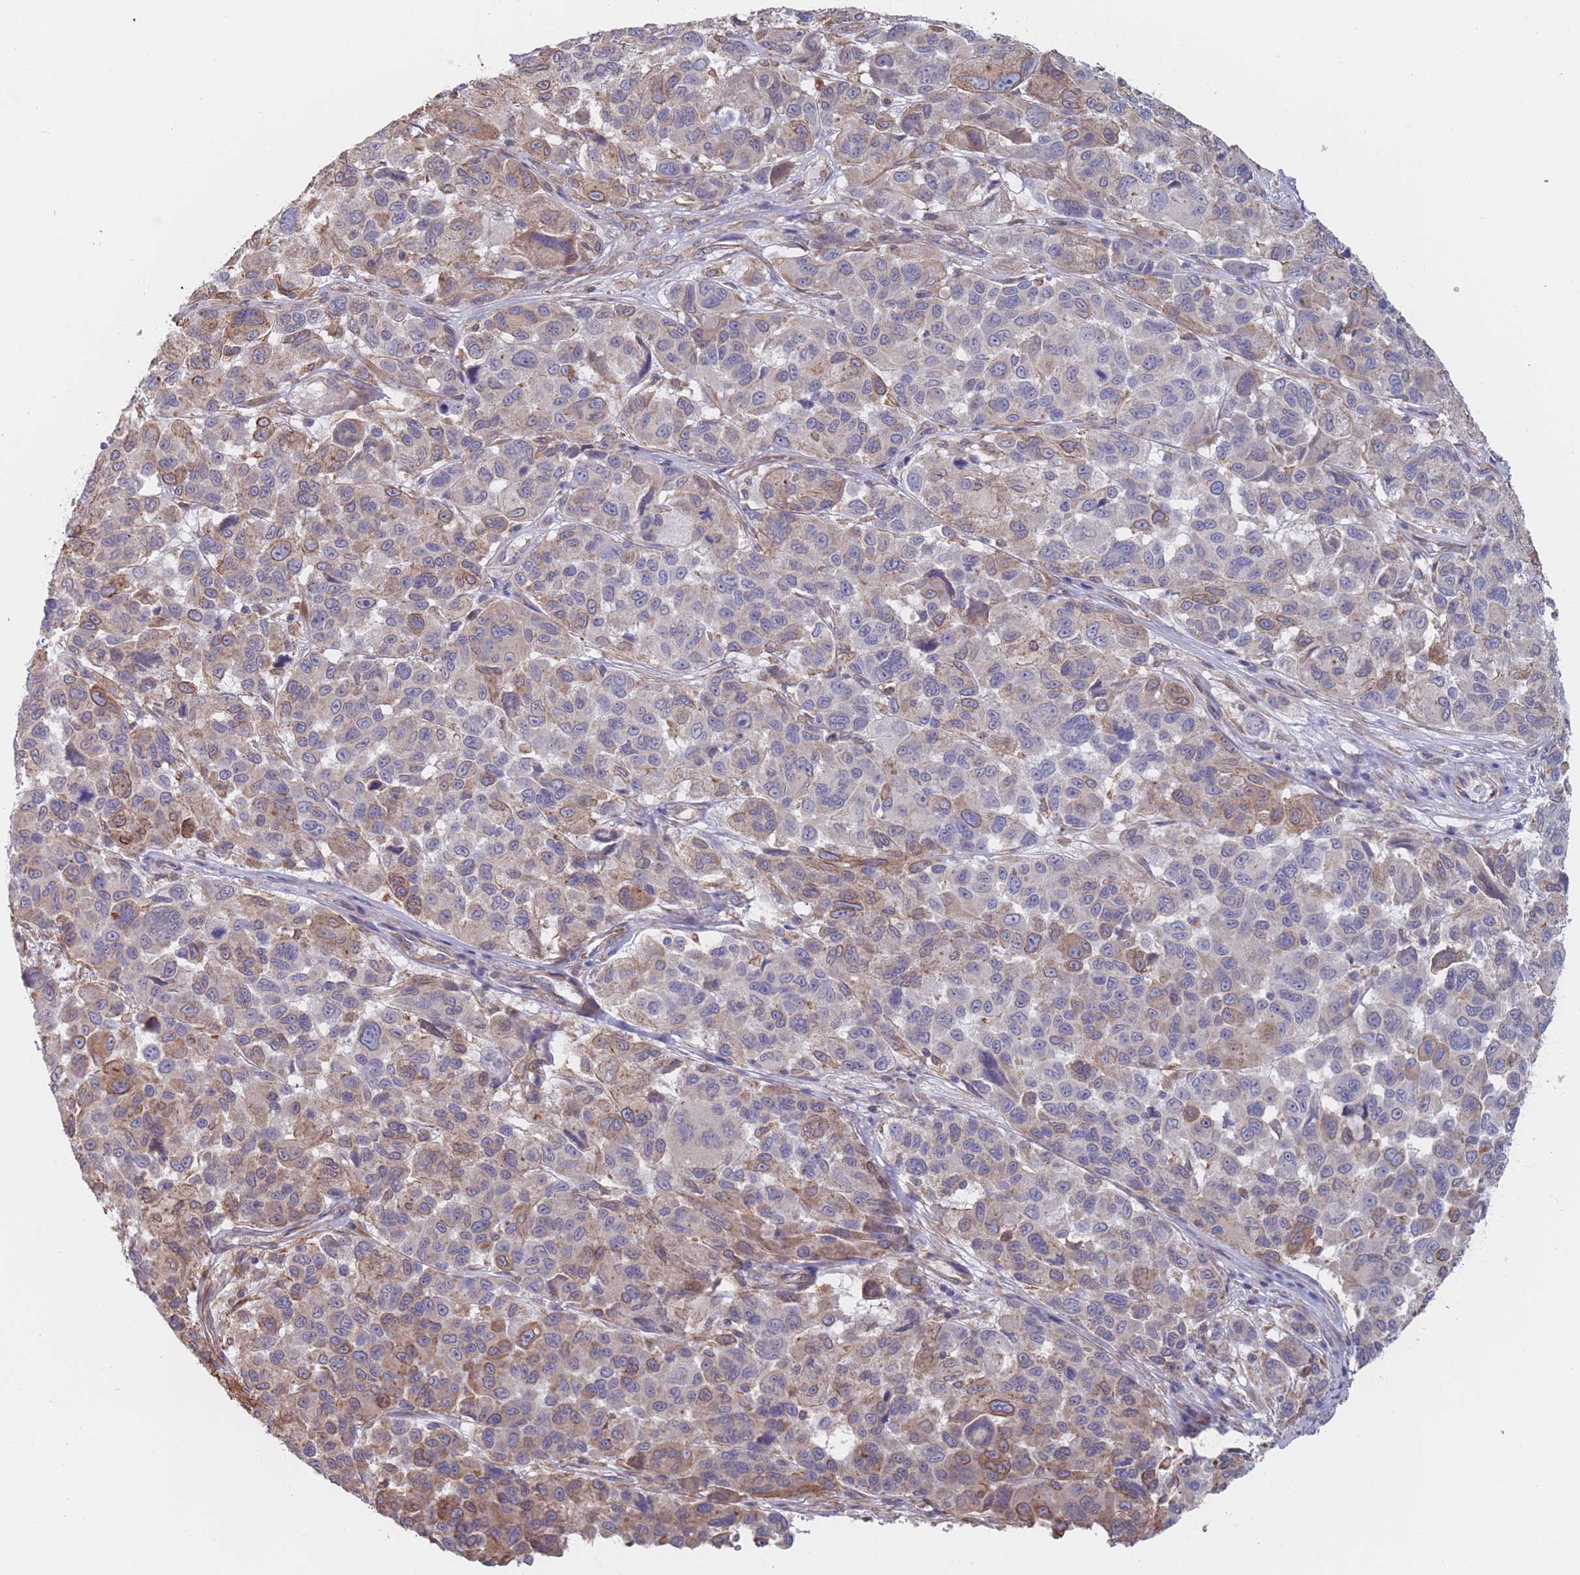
{"staining": {"intensity": "moderate", "quantity": "25%-75%", "location": "cytoplasmic/membranous"}, "tissue": "melanoma", "cell_type": "Tumor cells", "image_type": "cancer", "snomed": [{"axis": "morphology", "description": "Malignant melanoma, NOS"}, {"axis": "topography", "description": "Skin"}], "caption": "A micrograph of malignant melanoma stained for a protein displays moderate cytoplasmic/membranous brown staining in tumor cells.", "gene": "SLC1A6", "patient": {"sex": "female", "age": 66}}